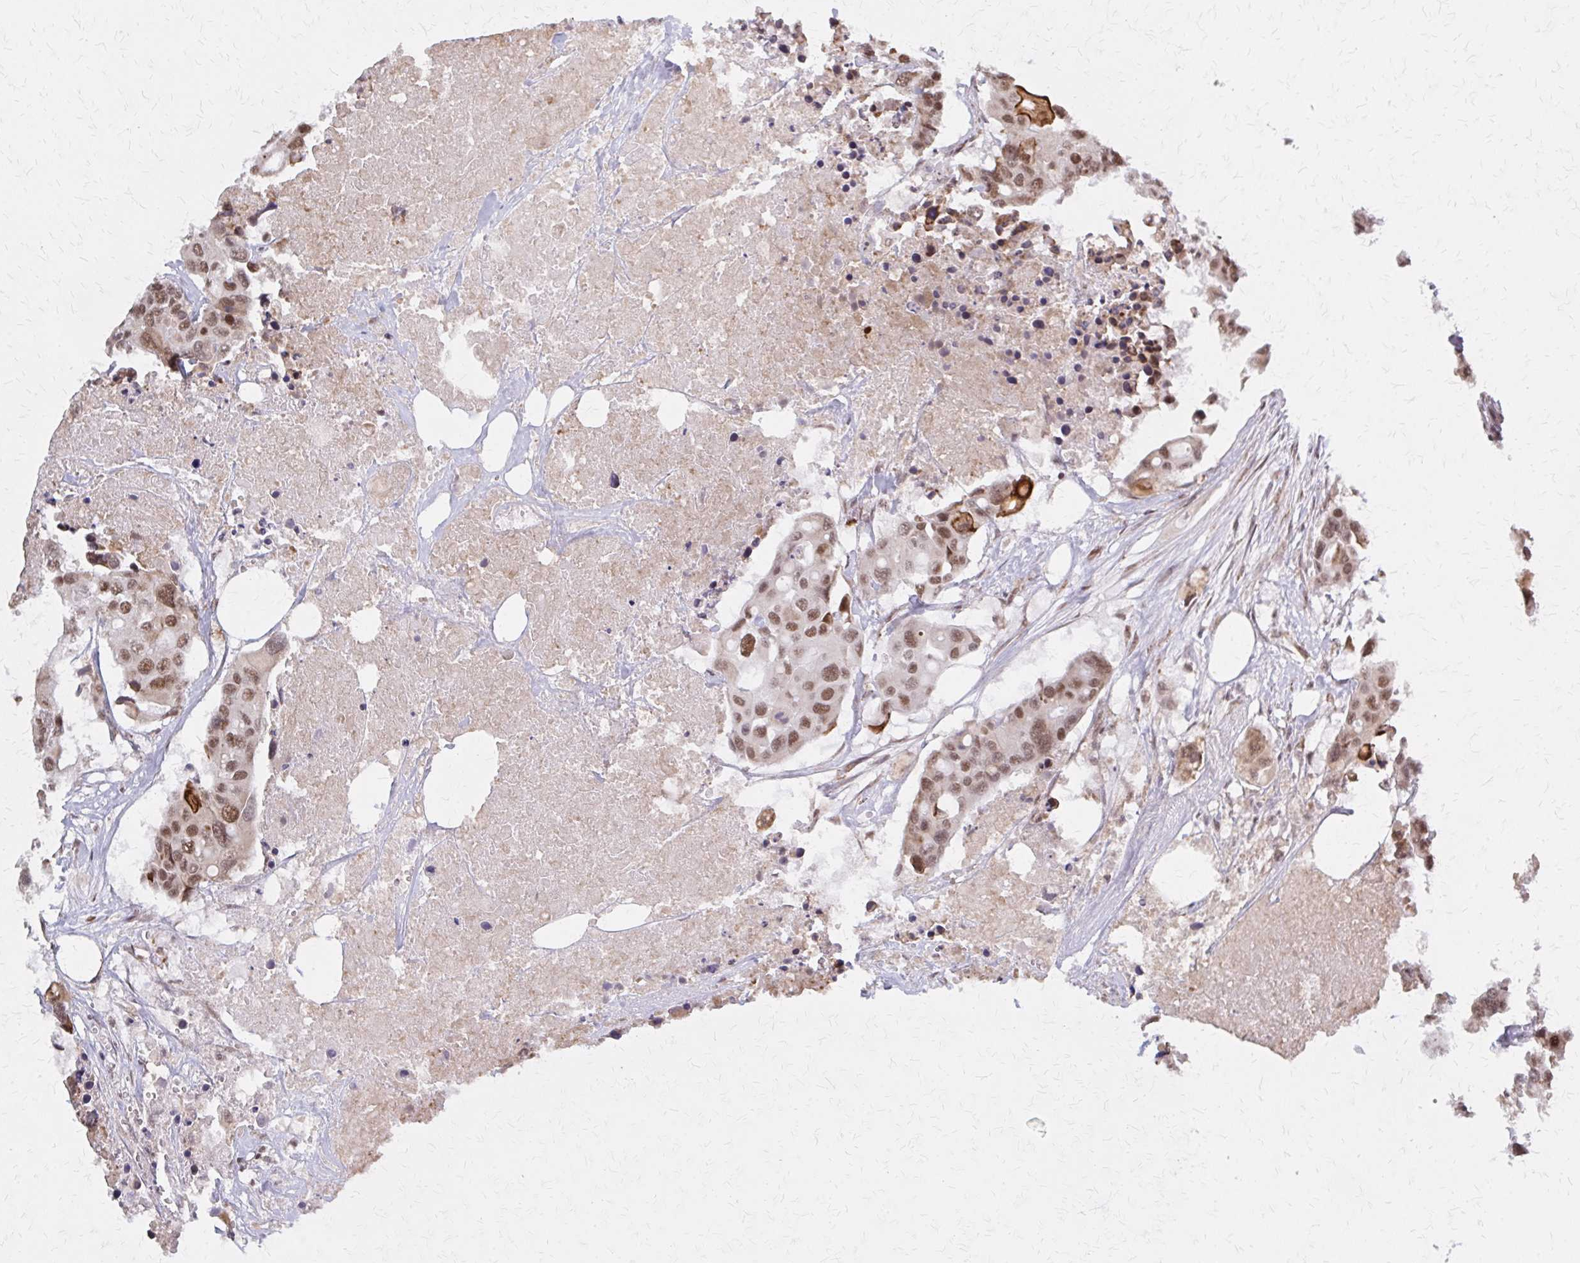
{"staining": {"intensity": "moderate", "quantity": ">75%", "location": "nuclear"}, "tissue": "colorectal cancer", "cell_type": "Tumor cells", "image_type": "cancer", "snomed": [{"axis": "morphology", "description": "Adenocarcinoma, NOS"}, {"axis": "topography", "description": "Colon"}], "caption": "A brown stain labels moderate nuclear expression of a protein in human adenocarcinoma (colorectal) tumor cells.", "gene": "HDAC3", "patient": {"sex": "male", "age": 77}}